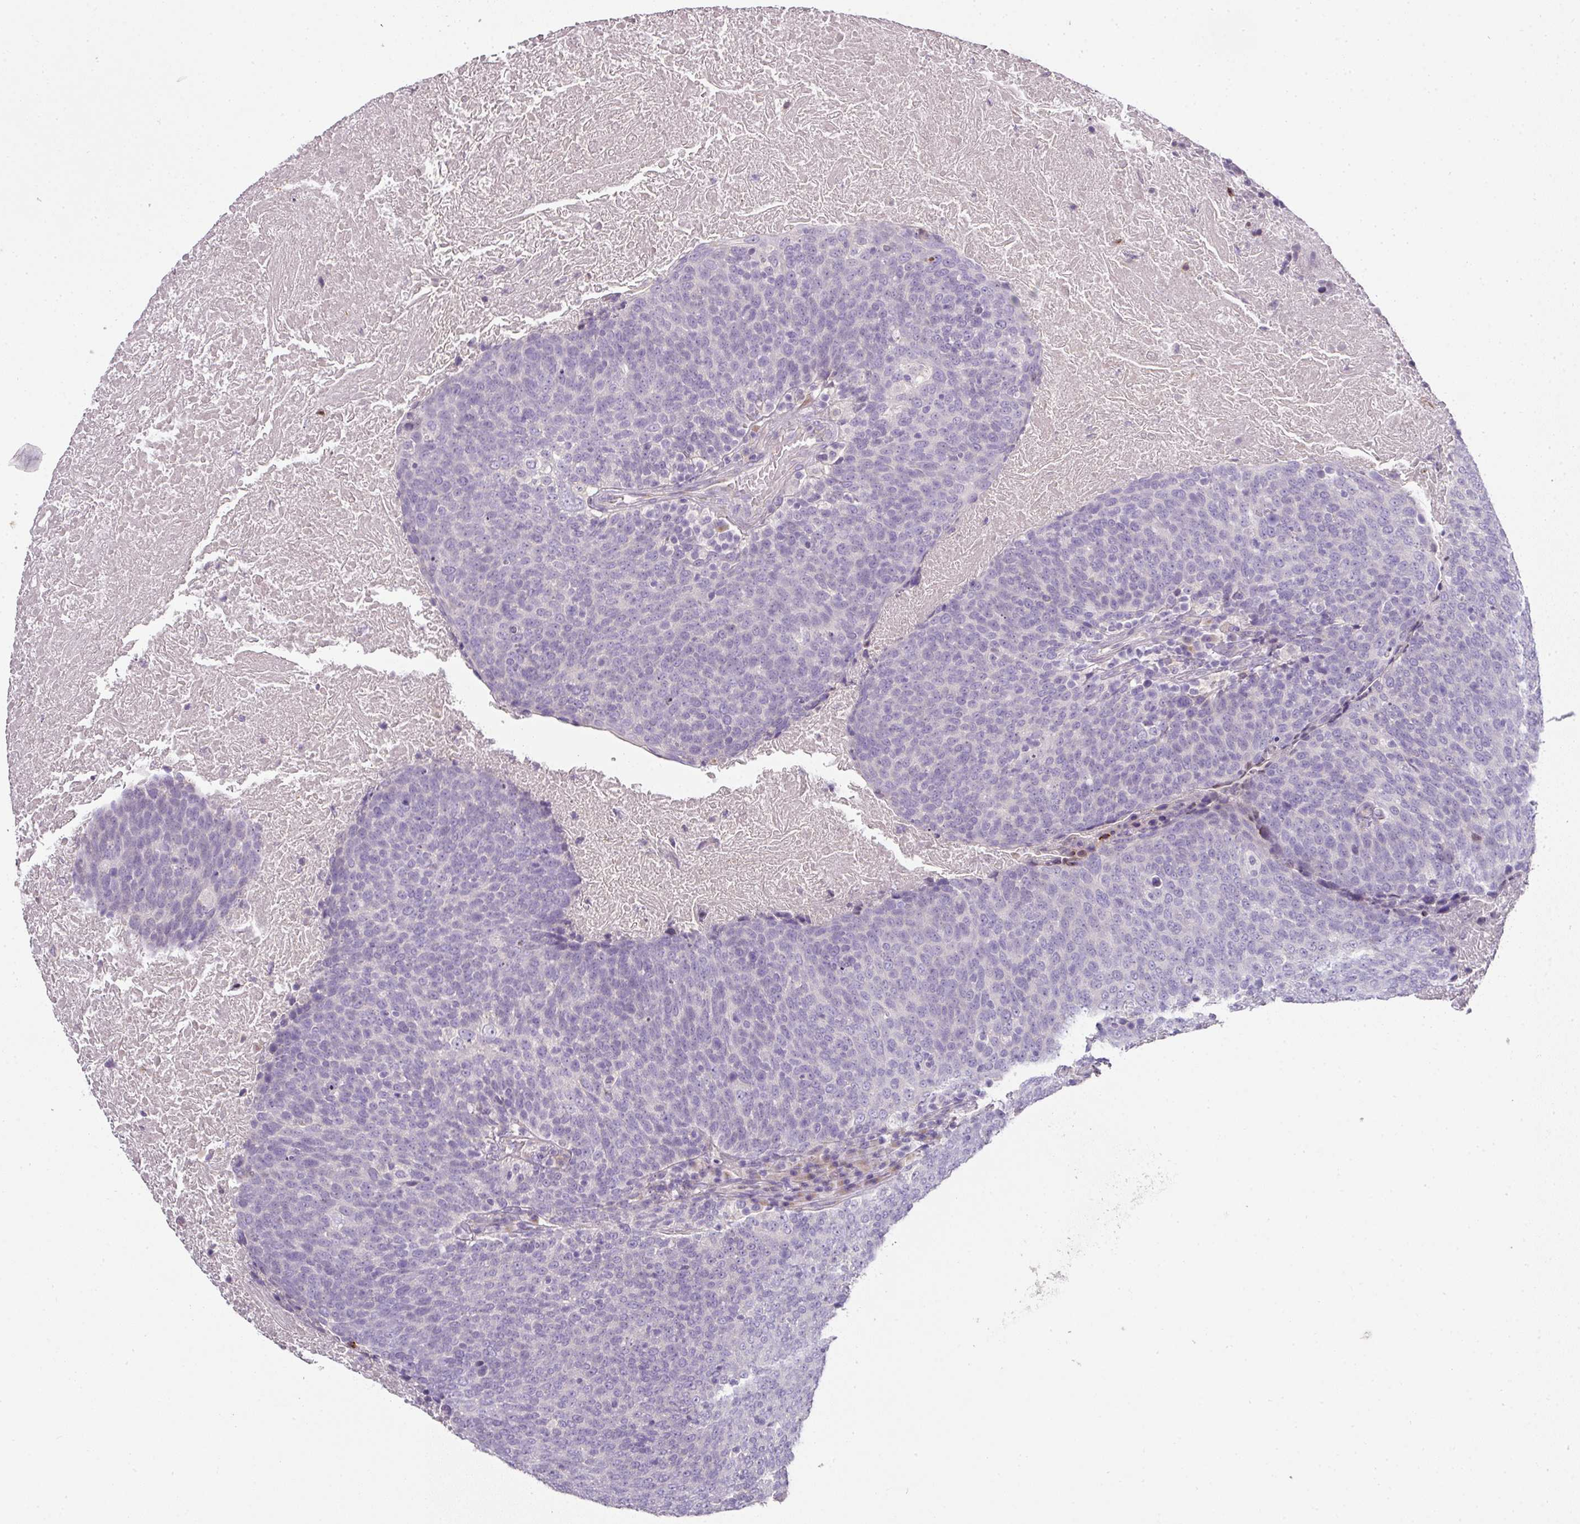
{"staining": {"intensity": "negative", "quantity": "none", "location": "none"}, "tissue": "head and neck cancer", "cell_type": "Tumor cells", "image_type": "cancer", "snomed": [{"axis": "morphology", "description": "Squamous cell carcinoma, NOS"}, {"axis": "morphology", "description": "Squamous cell carcinoma, metastatic, NOS"}, {"axis": "topography", "description": "Lymph node"}, {"axis": "topography", "description": "Head-Neck"}], "caption": "This is a photomicrograph of IHC staining of head and neck cancer (metastatic squamous cell carcinoma), which shows no expression in tumor cells.", "gene": "HHEX", "patient": {"sex": "male", "age": 62}}